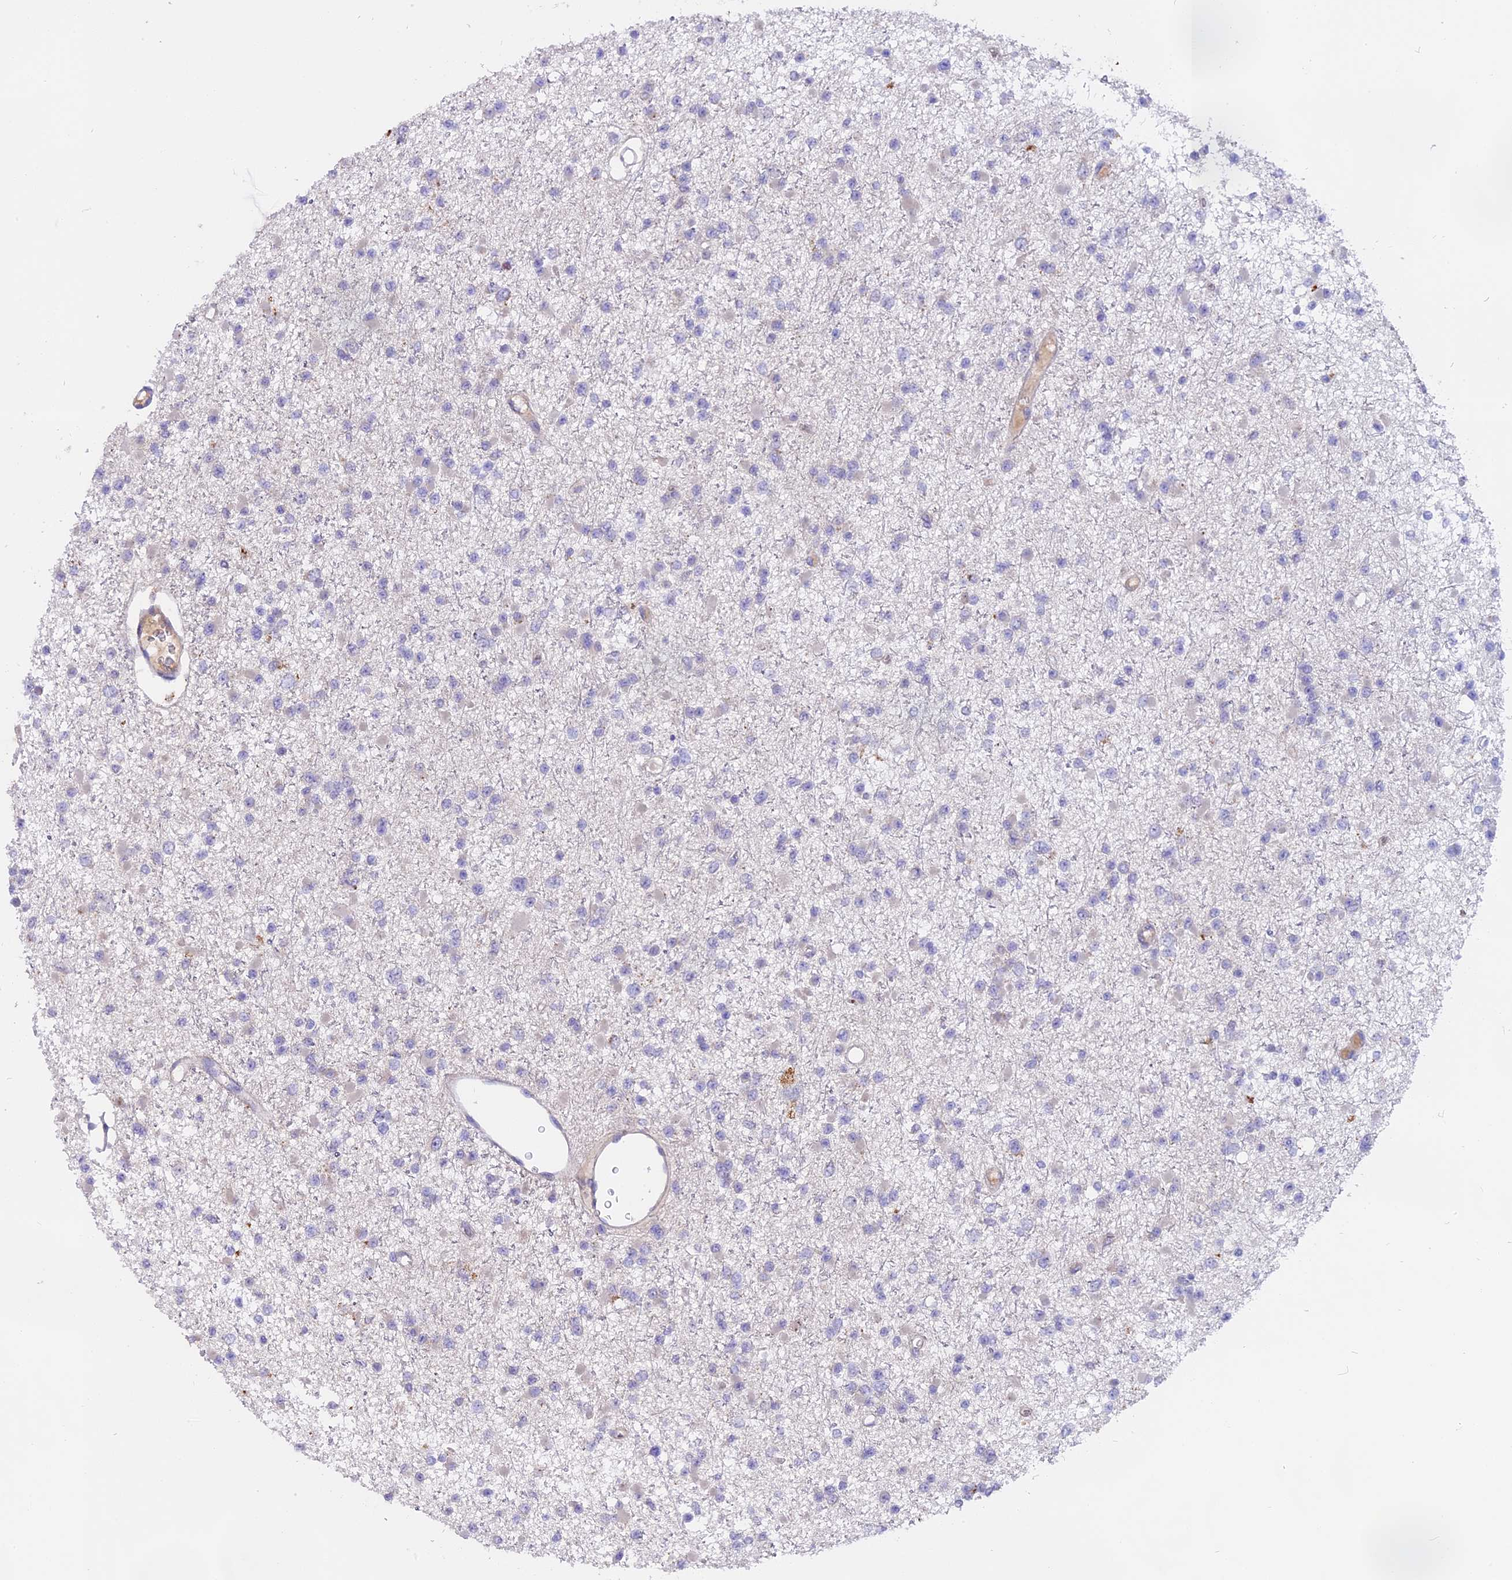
{"staining": {"intensity": "negative", "quantity": "none", "location": "none"}, "tissue": "glioma", "cell_type": "Tumor cells", "image_type": "cancer", "snomed": [{"axis": "morphology", "description": "Glioma, malignant, Low grade"}, {"axis": "topography", "description": "Brain"}], "caption": "IHC of glioma reveals no positivity in tumor cells.", "gene": "MEMO1", "patient": {"sex": "female", "age": 22}}